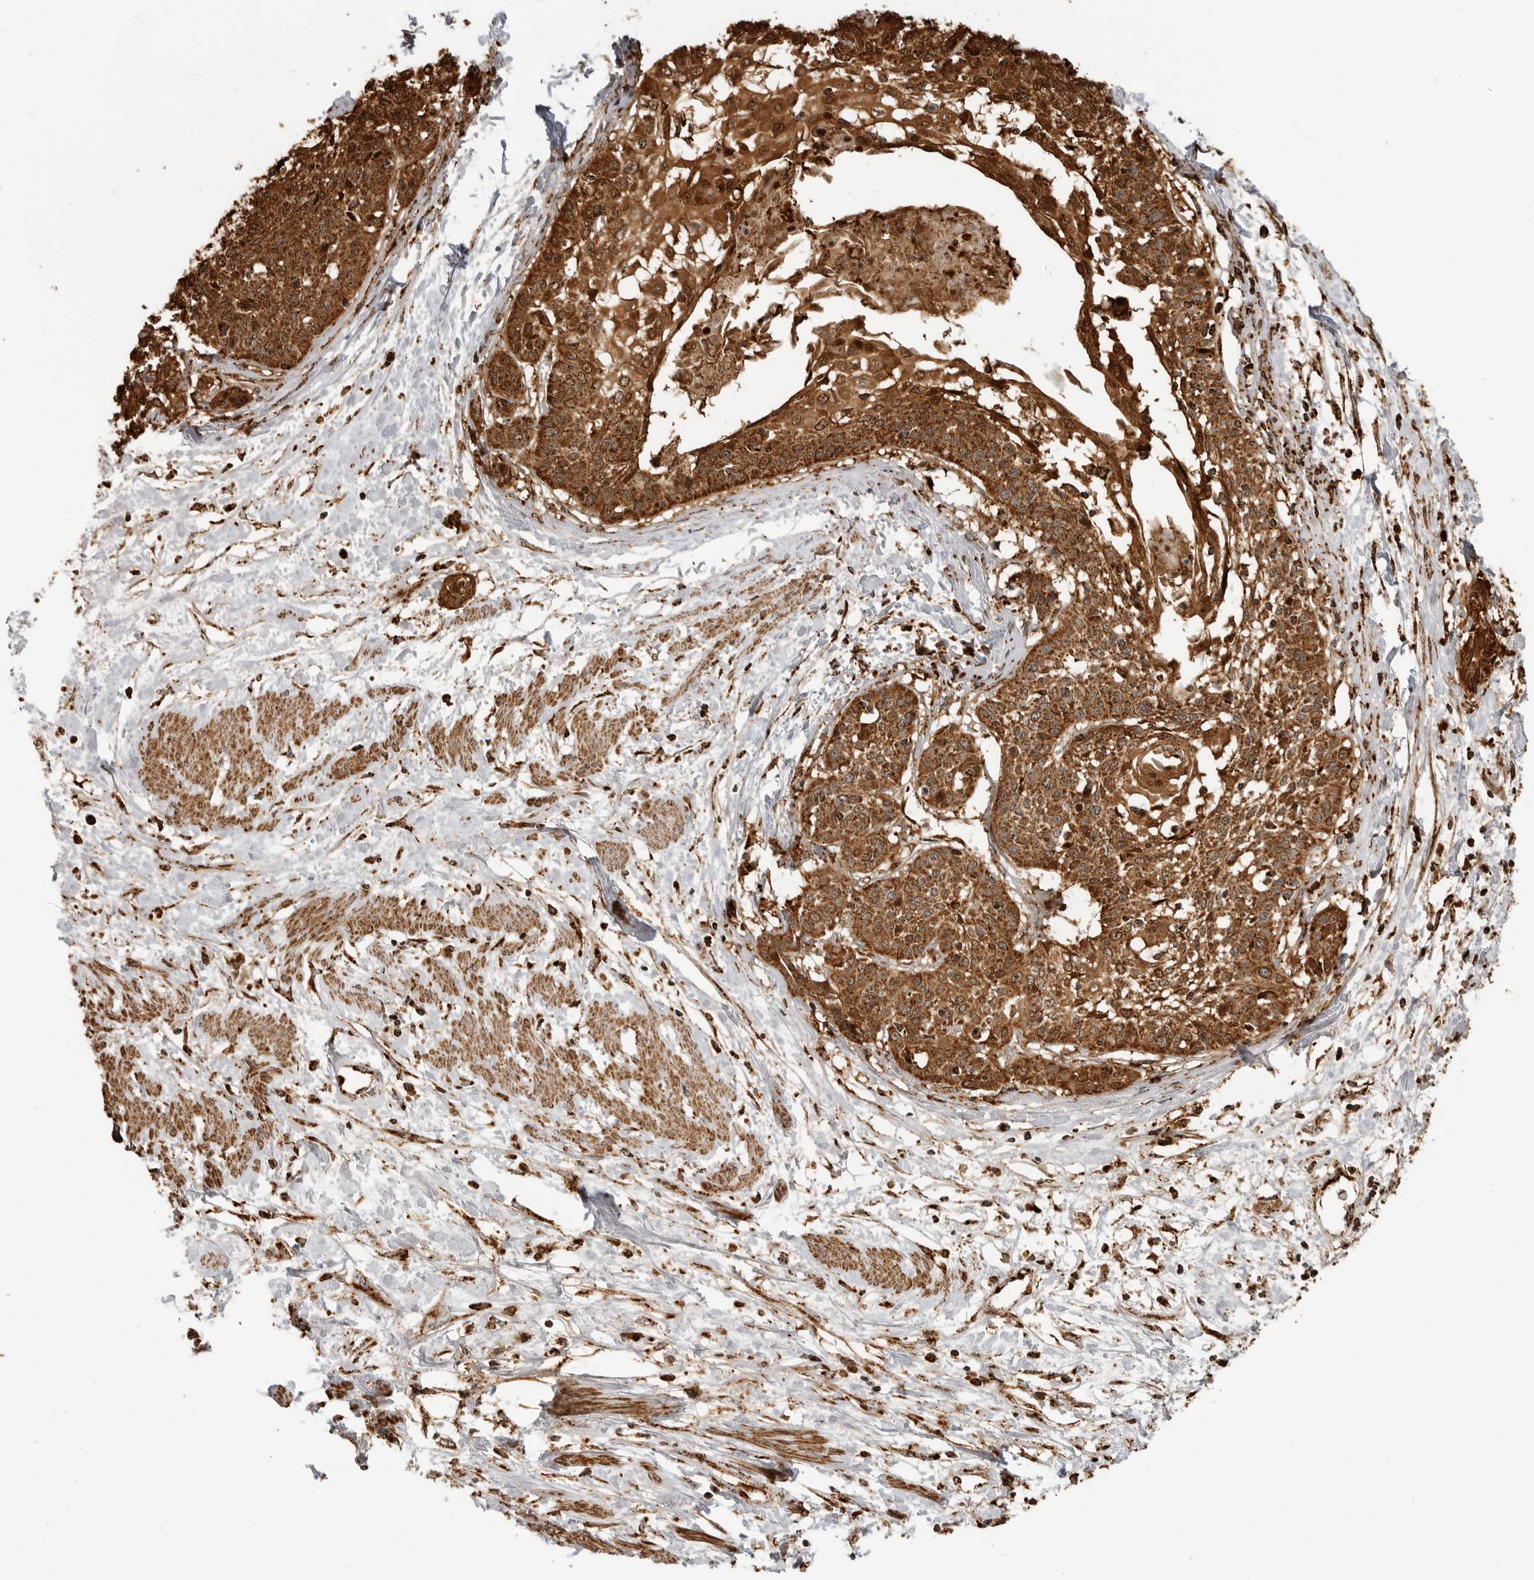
{"staining": {"intensity": "strong", "quantity": ">75%", "location": "cytoplasmic/membranous,nuclear"}, "tissue": "cervical cancer", "cell_type": "Tumor cells", "image_type": "cancer", "snomed": [{"axis": "morphology", "description": "Squamous cell carcinoma, NOS"}, {"axis": "topography", "description": "Cervix"}], "caption": "This micrograph shows cervical cancer stained with immunohistochemistry to label a protein in brown. The cytoplasmic/membranous and nuclear of tumor cells show strong positivity for the protein. Nuclei are counter-stained blue.", "gene": "BMP2K", "patient": {"sex": "female", "age": 57}}